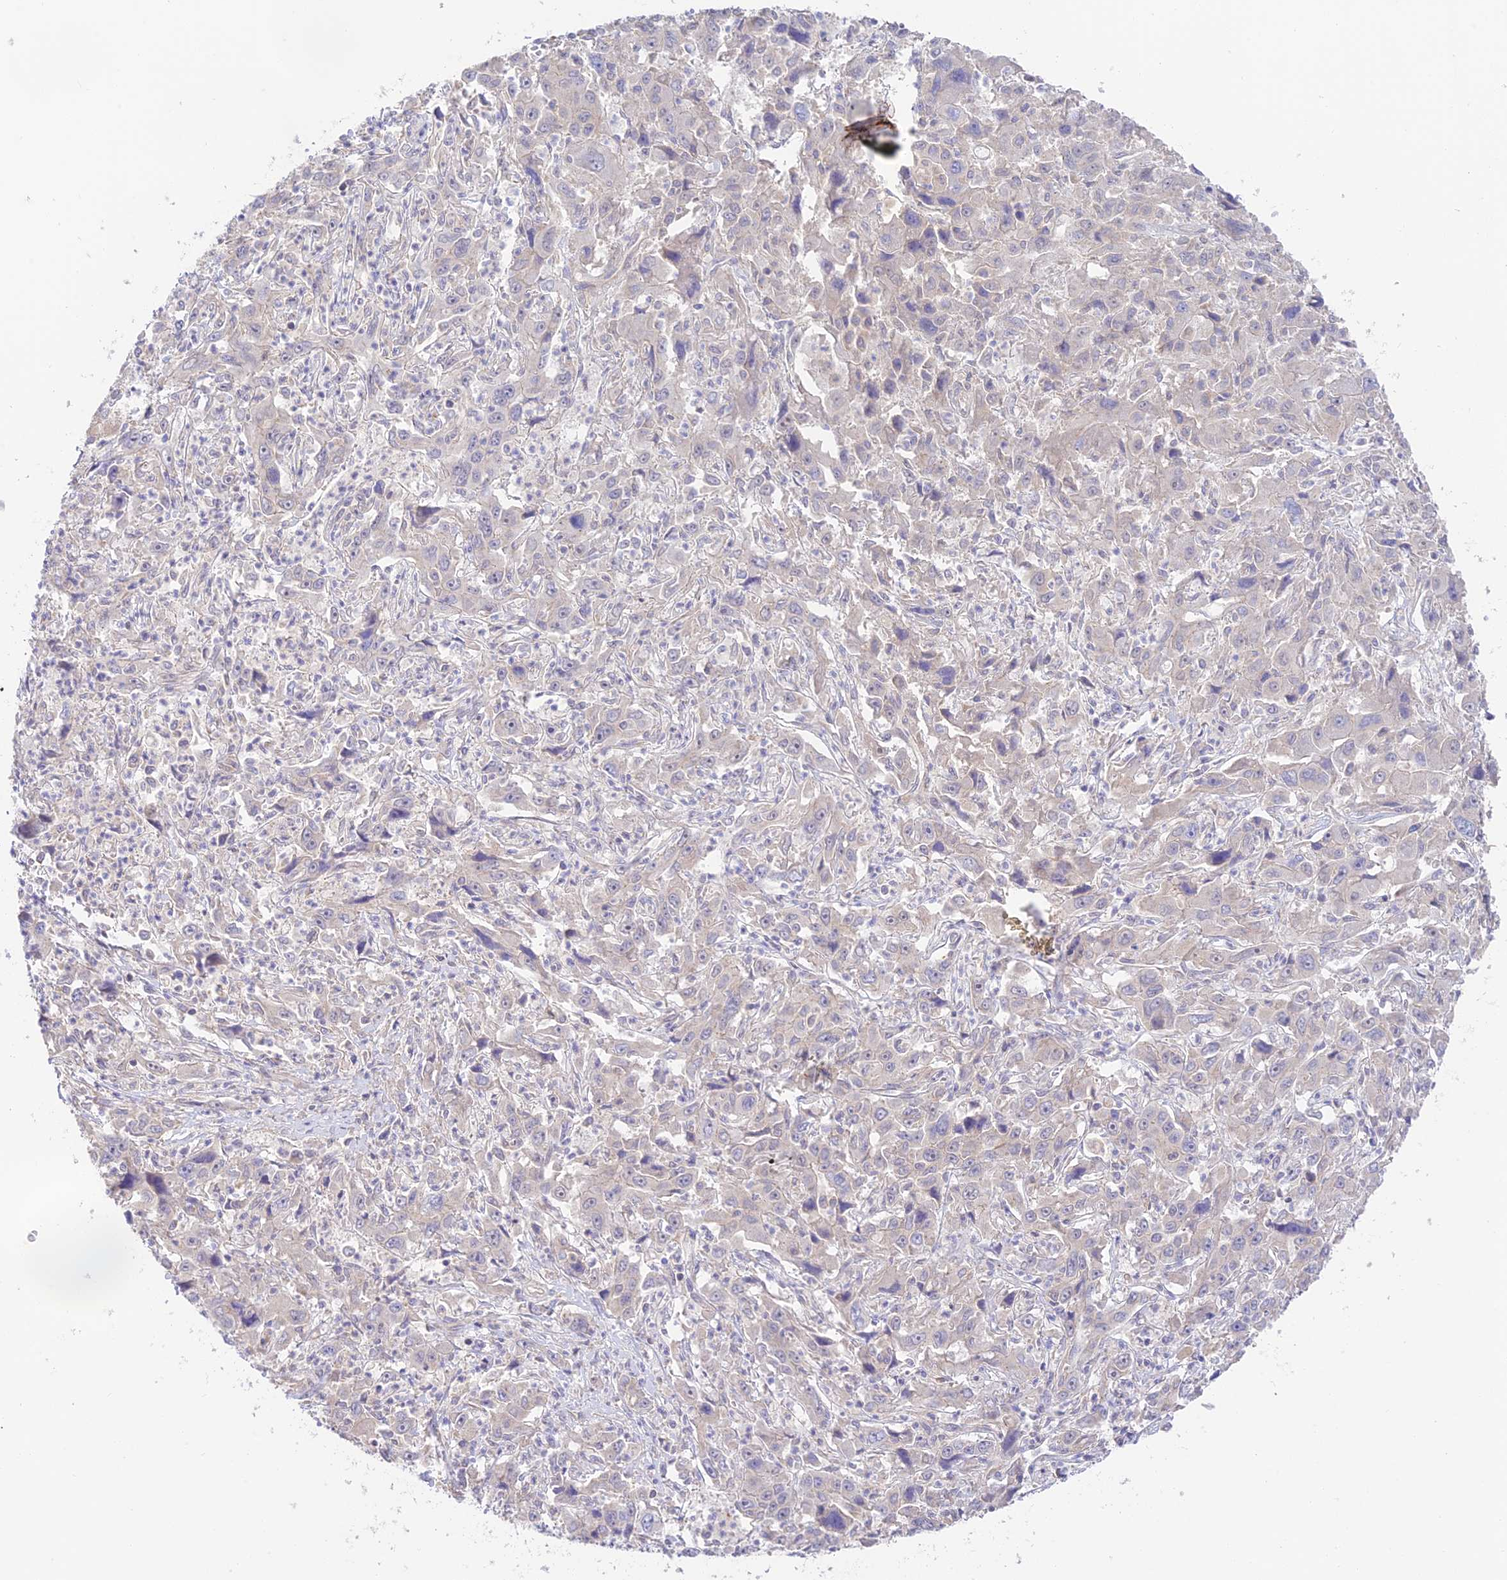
{"staining": {"intensity": "negative", "quantity": "none", "location": "none"}, "tissue": "liver cancer", "cell_type": "Tumor cells", "image_type": "cancer", "snomed": [{"axis": "morphology", "description": "Carcinoma, Hepatocellular, NOS"}, {"axis": "topography", "description": "Liver"}], "caption": "This is an IHC photomicrograph of liver cancer (hepatocellular carcinoma). There is no positivity in tumor cells.", "gene": "CAMSAP3", "patient": {"sex": "male", "age": 63}}